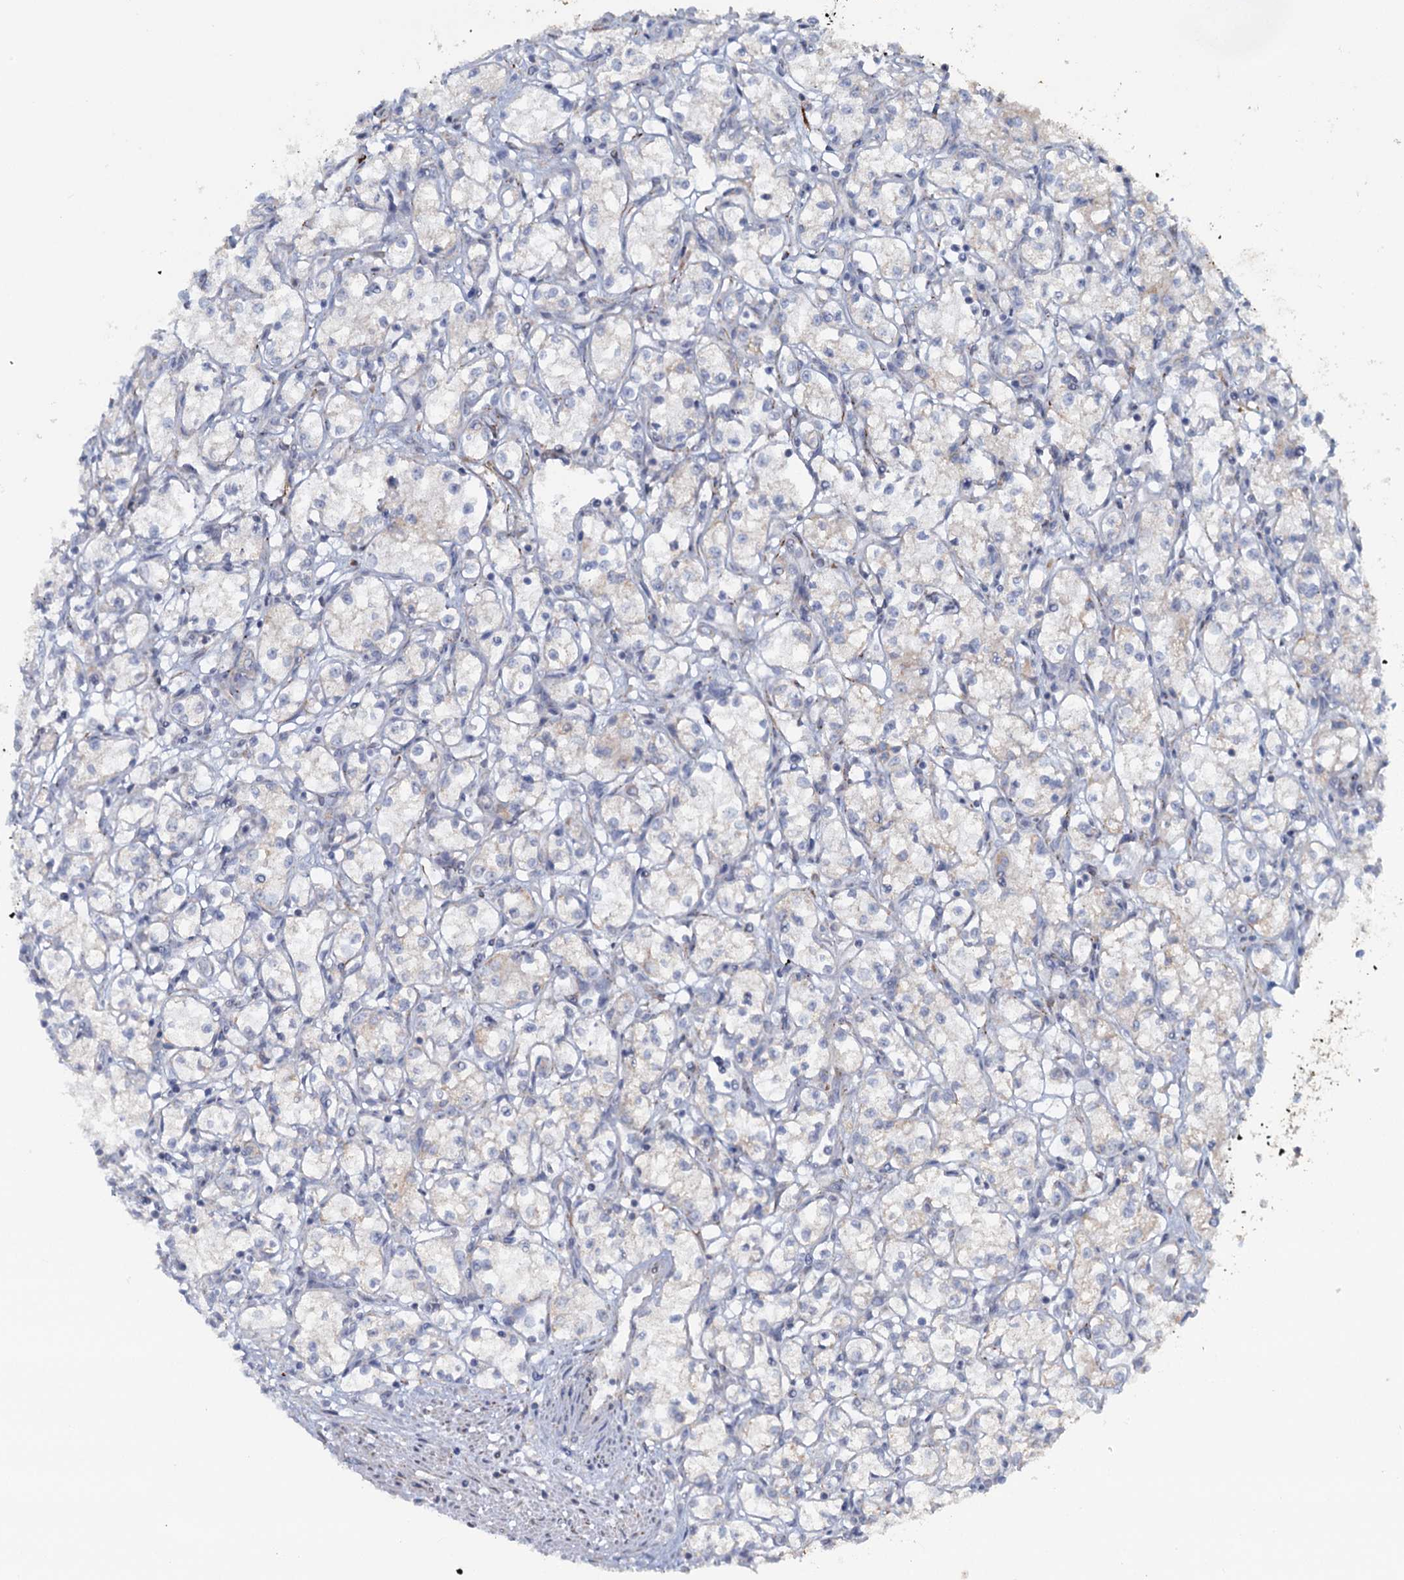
{"staining": {"intensity": "negative", "quantity": "none", "location": "none"}, "tissue": "renal cancer", "cell_type": "Tumor cells", "image_type": "cancer", "snomed": [{"axis": "morphology", "description": "Adenocarcinoma, NOS"}, {"axis": "topography", "description": "Kidney"}], "caption": "Protein analysis of renal cancer demonstrates no significant staining in tumor cells.", "gene": "FUNDC1", "patient": {"sex": "male", "age": 59}}